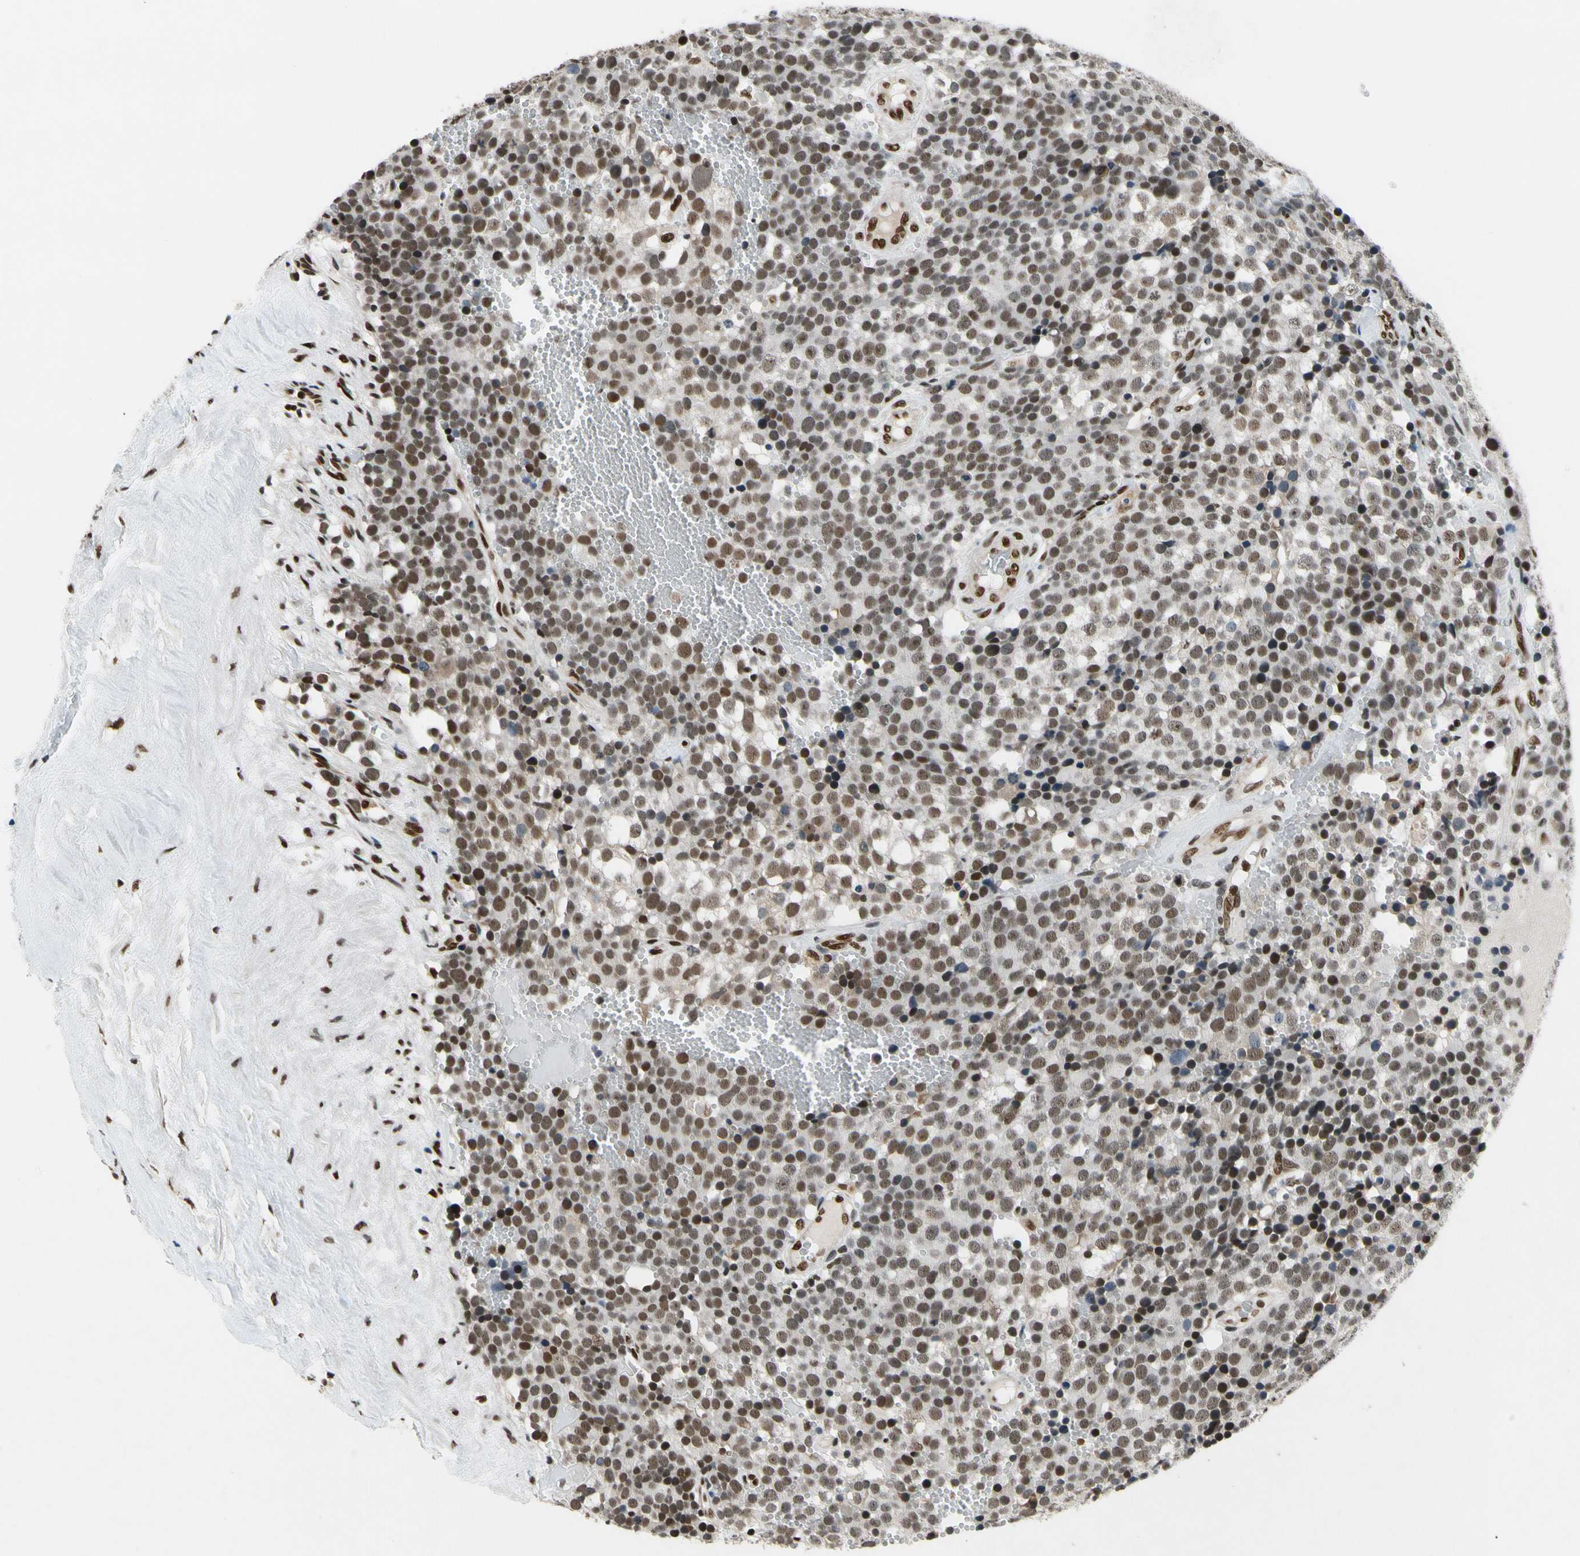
{"staining": {"intensity": "moderate", "quantity": ">75%", "location": "cytoplasmic/membranous,nuclear"}, "tissue": "testis cancer", "cell_type": "Tumor cells", "image_type": "cancer", "snomed": [{"axis": "morphology", "description": "Seminoma, NOS"}, {"axis": "topography", "description": "Testis"}], "caption": "The histopathology image reveals a brown stain indicating the presence of a protein in the cytoplasmic/membranous and nuclear of tumor cells in testis seminoma. (Brightfield microscopy of DAB IHC at high magnification).", "gene": "RECQL", "patient": {"sex": "male", "age": 71}}